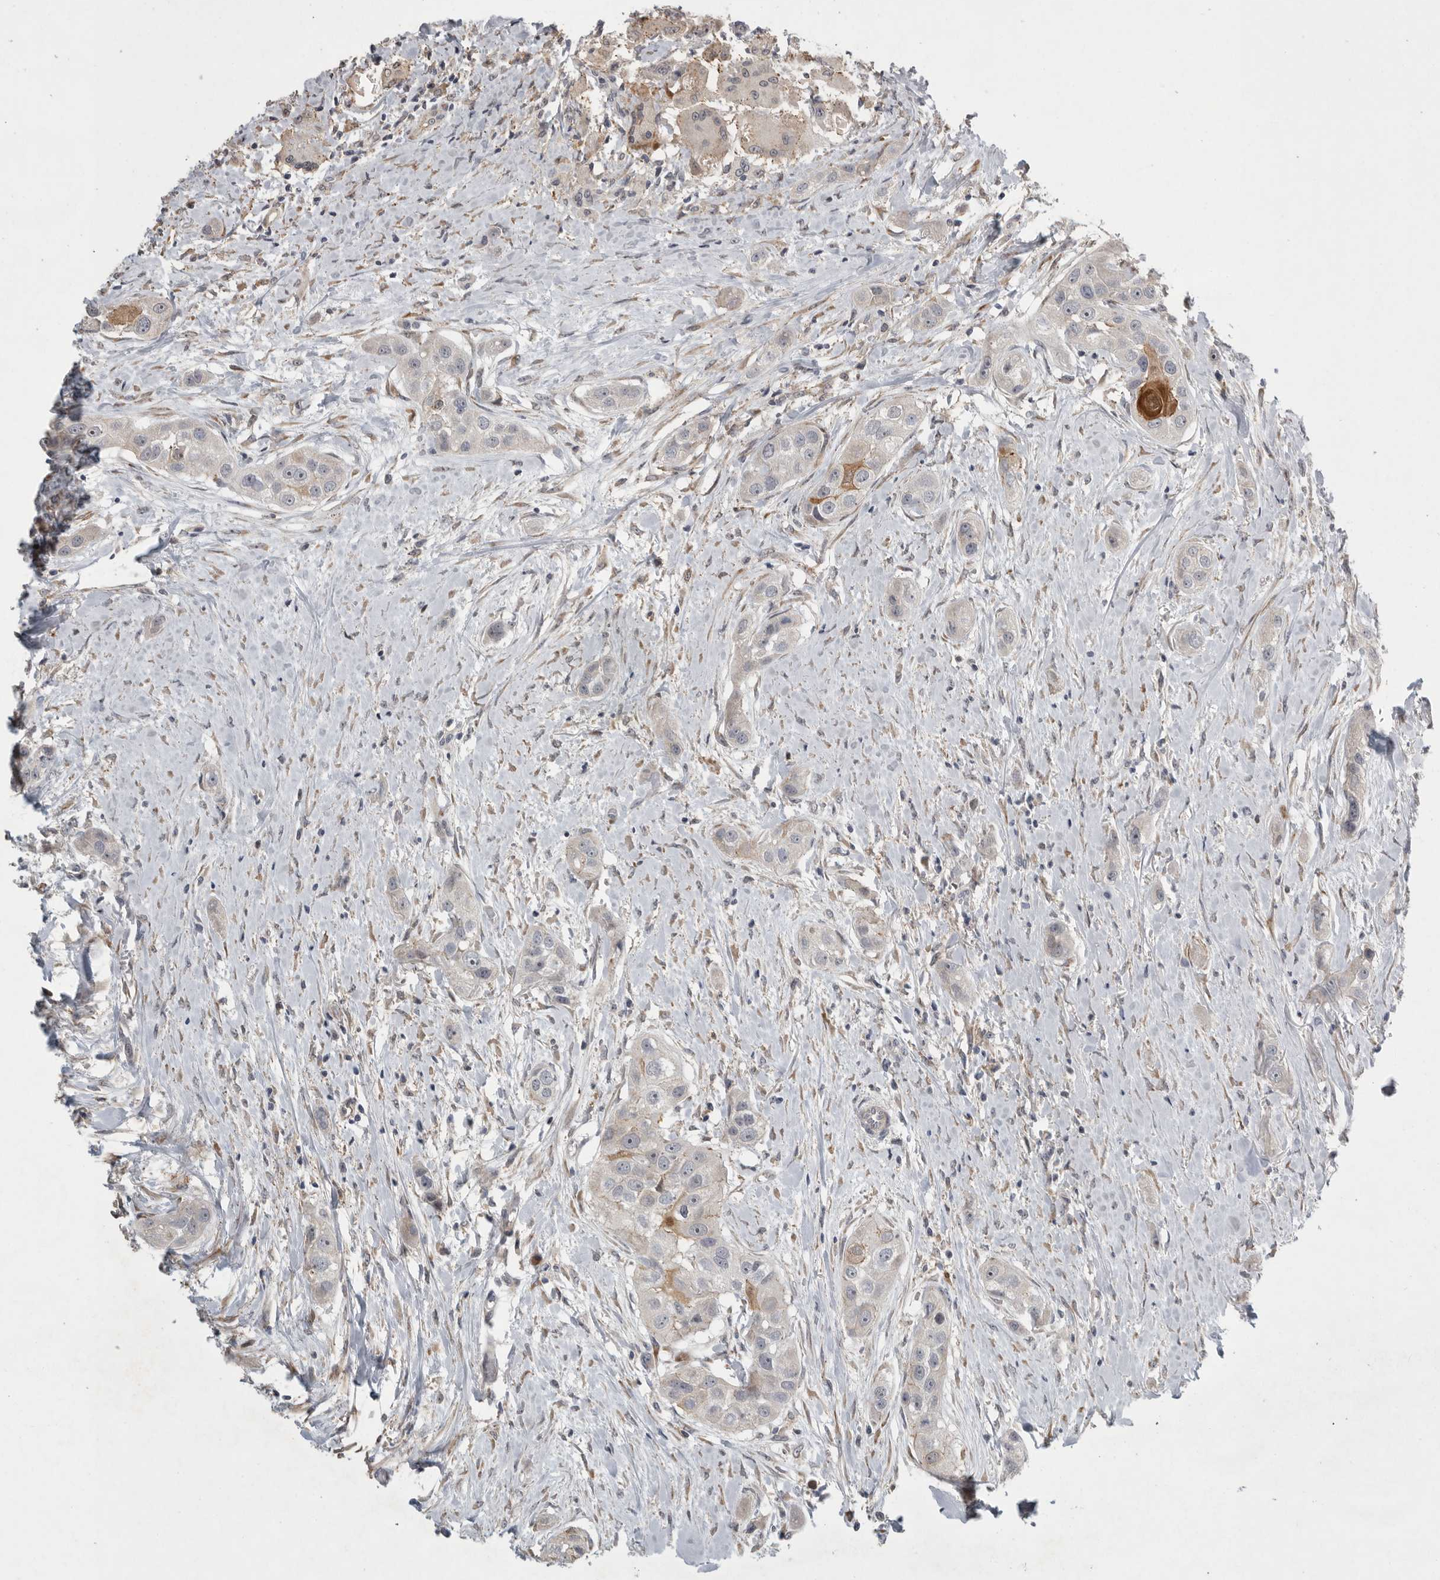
{"staining": {"intensity": "negative", "quantity": "none", "location": "none"}, "tissue": "head and neck cancer", "cell_type": "Tumor cells", "image_type": "cancer", "snomed": [{"axis": "morphology", "description": "Normal tissue, NOS"}, {"axis": "morphology", "description": "Squamous cell carcinoma, NOS"}, {"axis": "topography", "description": "Skeletal muscle"}, {"axis": "topography", "description": "Head-Neck"}], "caption": "Immunohistochemistry image of neoplastic tissue: head and neck cancer stained with DAB (3,3'-diaminobenzidine) displays no significant protein positivity in tumor cells.", "gene": "MPDZ", "patient": {"sex": "male", "age": 51}}